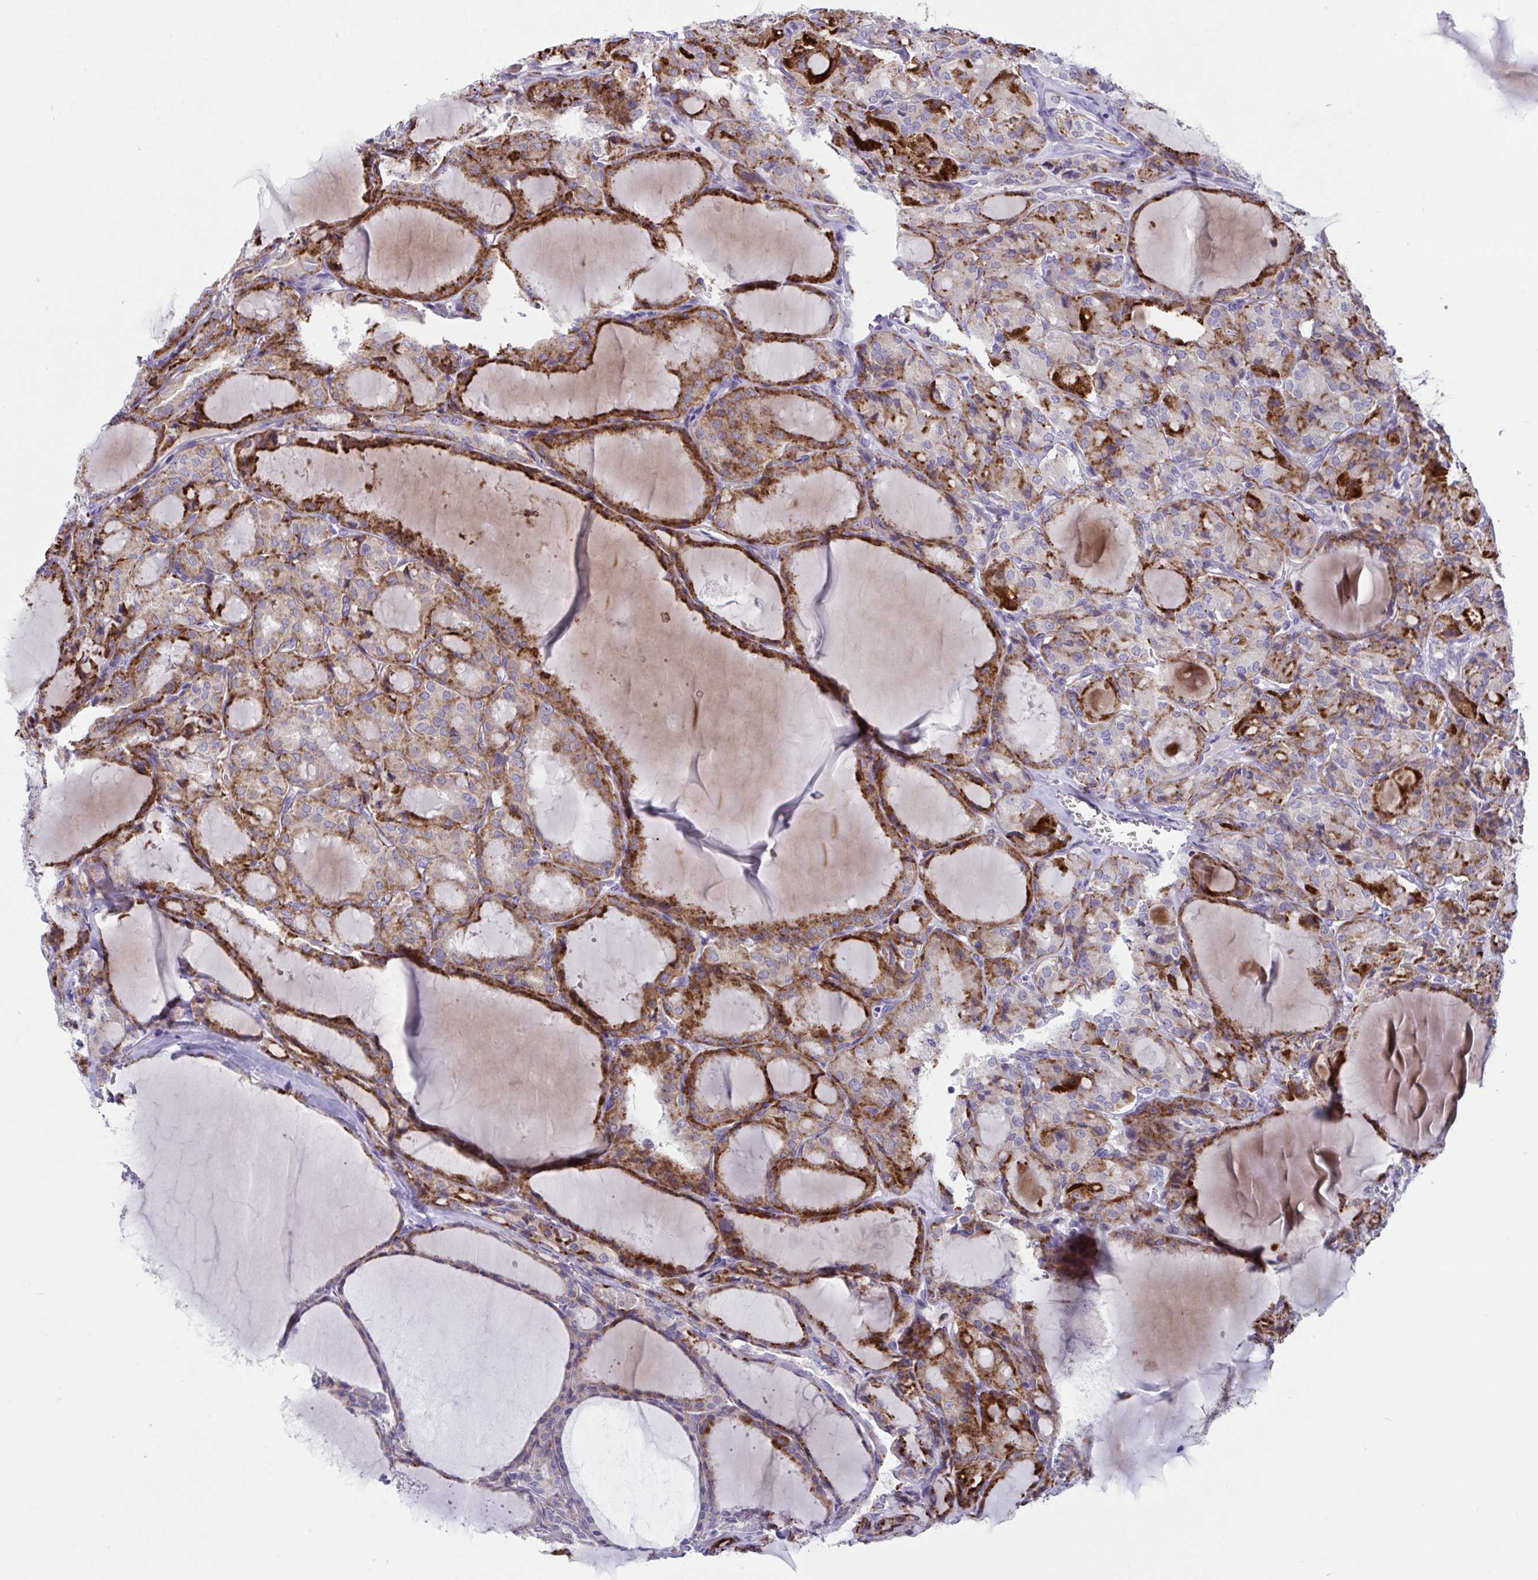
{"staining": {"intensity": "strong", "quantity": "25%-75%", "location": "cytoplasmic/membranous"}, "tissue": "thyroid cancer", "cell_type": "Tumor cells", "image_type": "cancer", "snomed": [{"axis": "morphology", "description": "Papillary adenocarcinoma, NOS"}, {"axis": "topography", "description": "Thyroid gland"}], "caption": "Brown immunohistochemical staining in human thyroid cancer shows strong cytoplasmic/membranous expression in approximately 25%-75% of tumor cells.", "gene": "DTX3", "patient": {"sex": "male", "age": 87}}